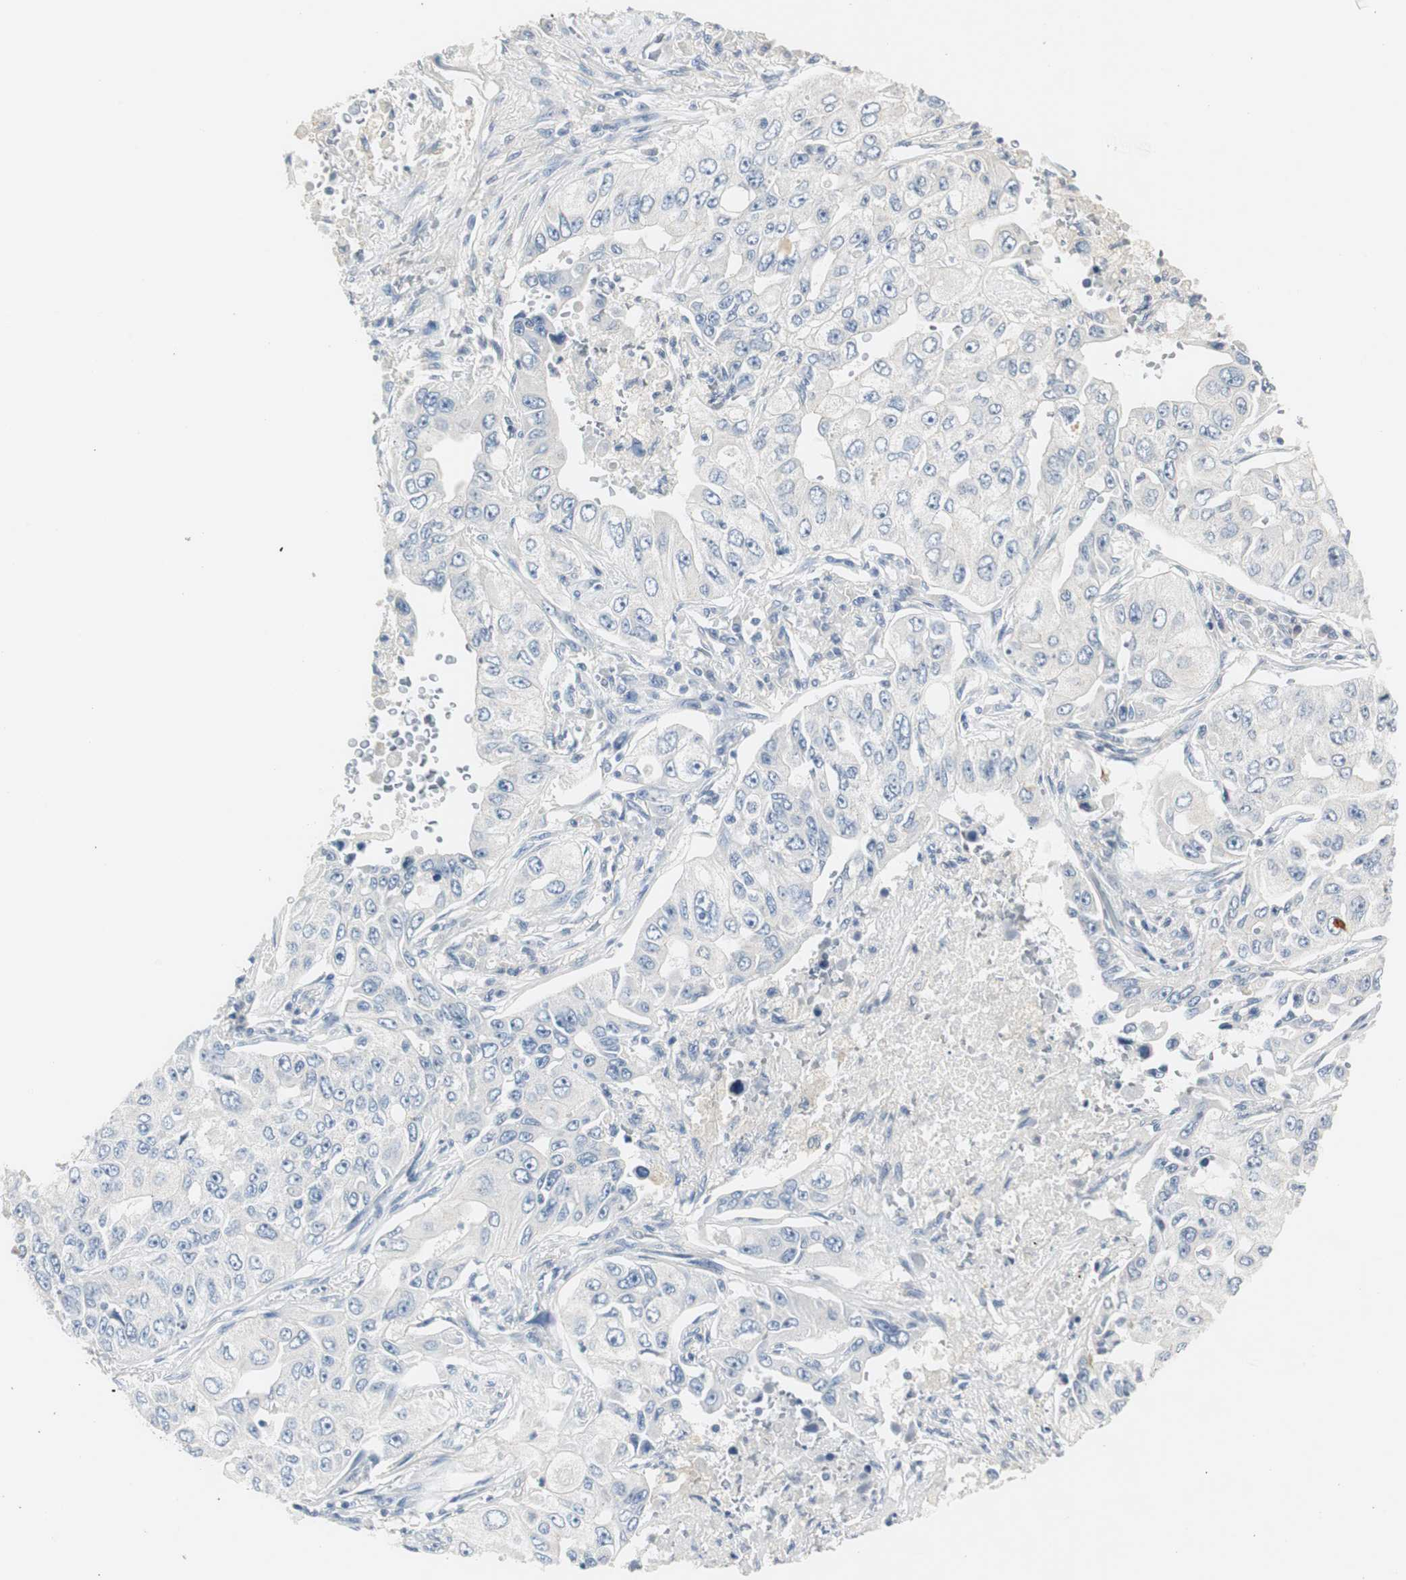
{"staining": {"intensity": "negative", "quantity": "none", "location": "none"}, "tissue": "lung cancer", "cell_type": "Tumor cells", "image_type": "cancer", "snomed": [{"axis": "morphology", "description": "Adenocarcinoma, NOS"}, {"axis": "topography", "description": "Lung"}], "caption": "Immunohistochemistry (IHC) micrograph of neoplastic tissue: human lung cancer (adenocarcinoma) stained with DAB (3,3'-diaminobenzidine) exhibits no significant protein staining in tumor cells.", "gene": "LRP2", "patient": {"sex": "male", "age": 84}}